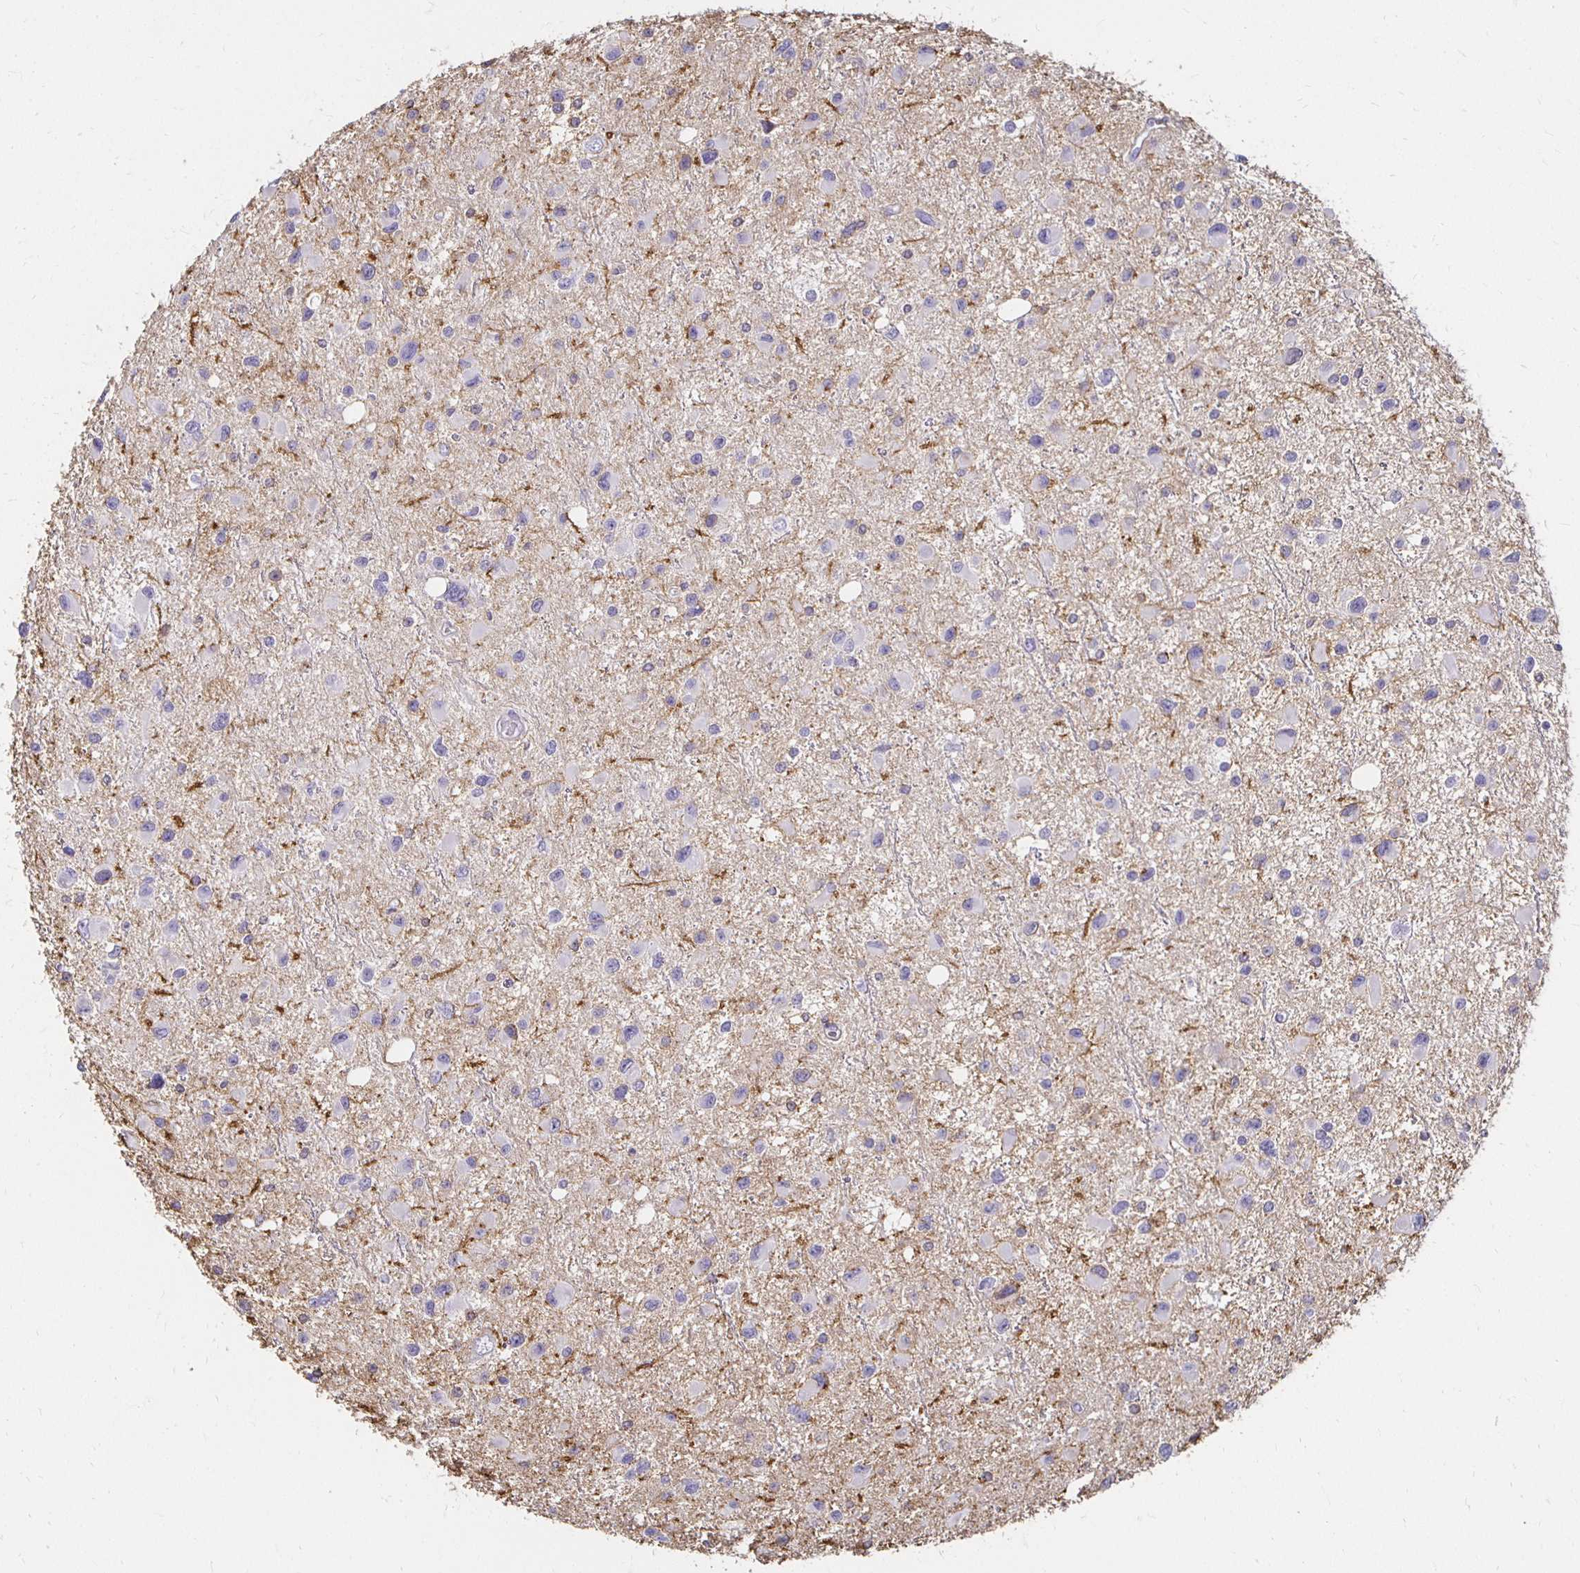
{"staining": {"intensity": "negative", "quantity": "none", "location": "none"}, "tissue": "glioma", "cell_type": "Tumor cells", "image_type": "cancer", "snomed": [{"axis": "morphology", "description": "Glioma, malignant, Low grade"}, {"axis": "topography", "description": "Brain"}], "caption": "Malignant glioma (low-grade) was stained to show a protein in brown. There is no significant positivity in tumor cells.", "gene": "TAS1R3", "patient": {"sex": "female", "age": 32}}